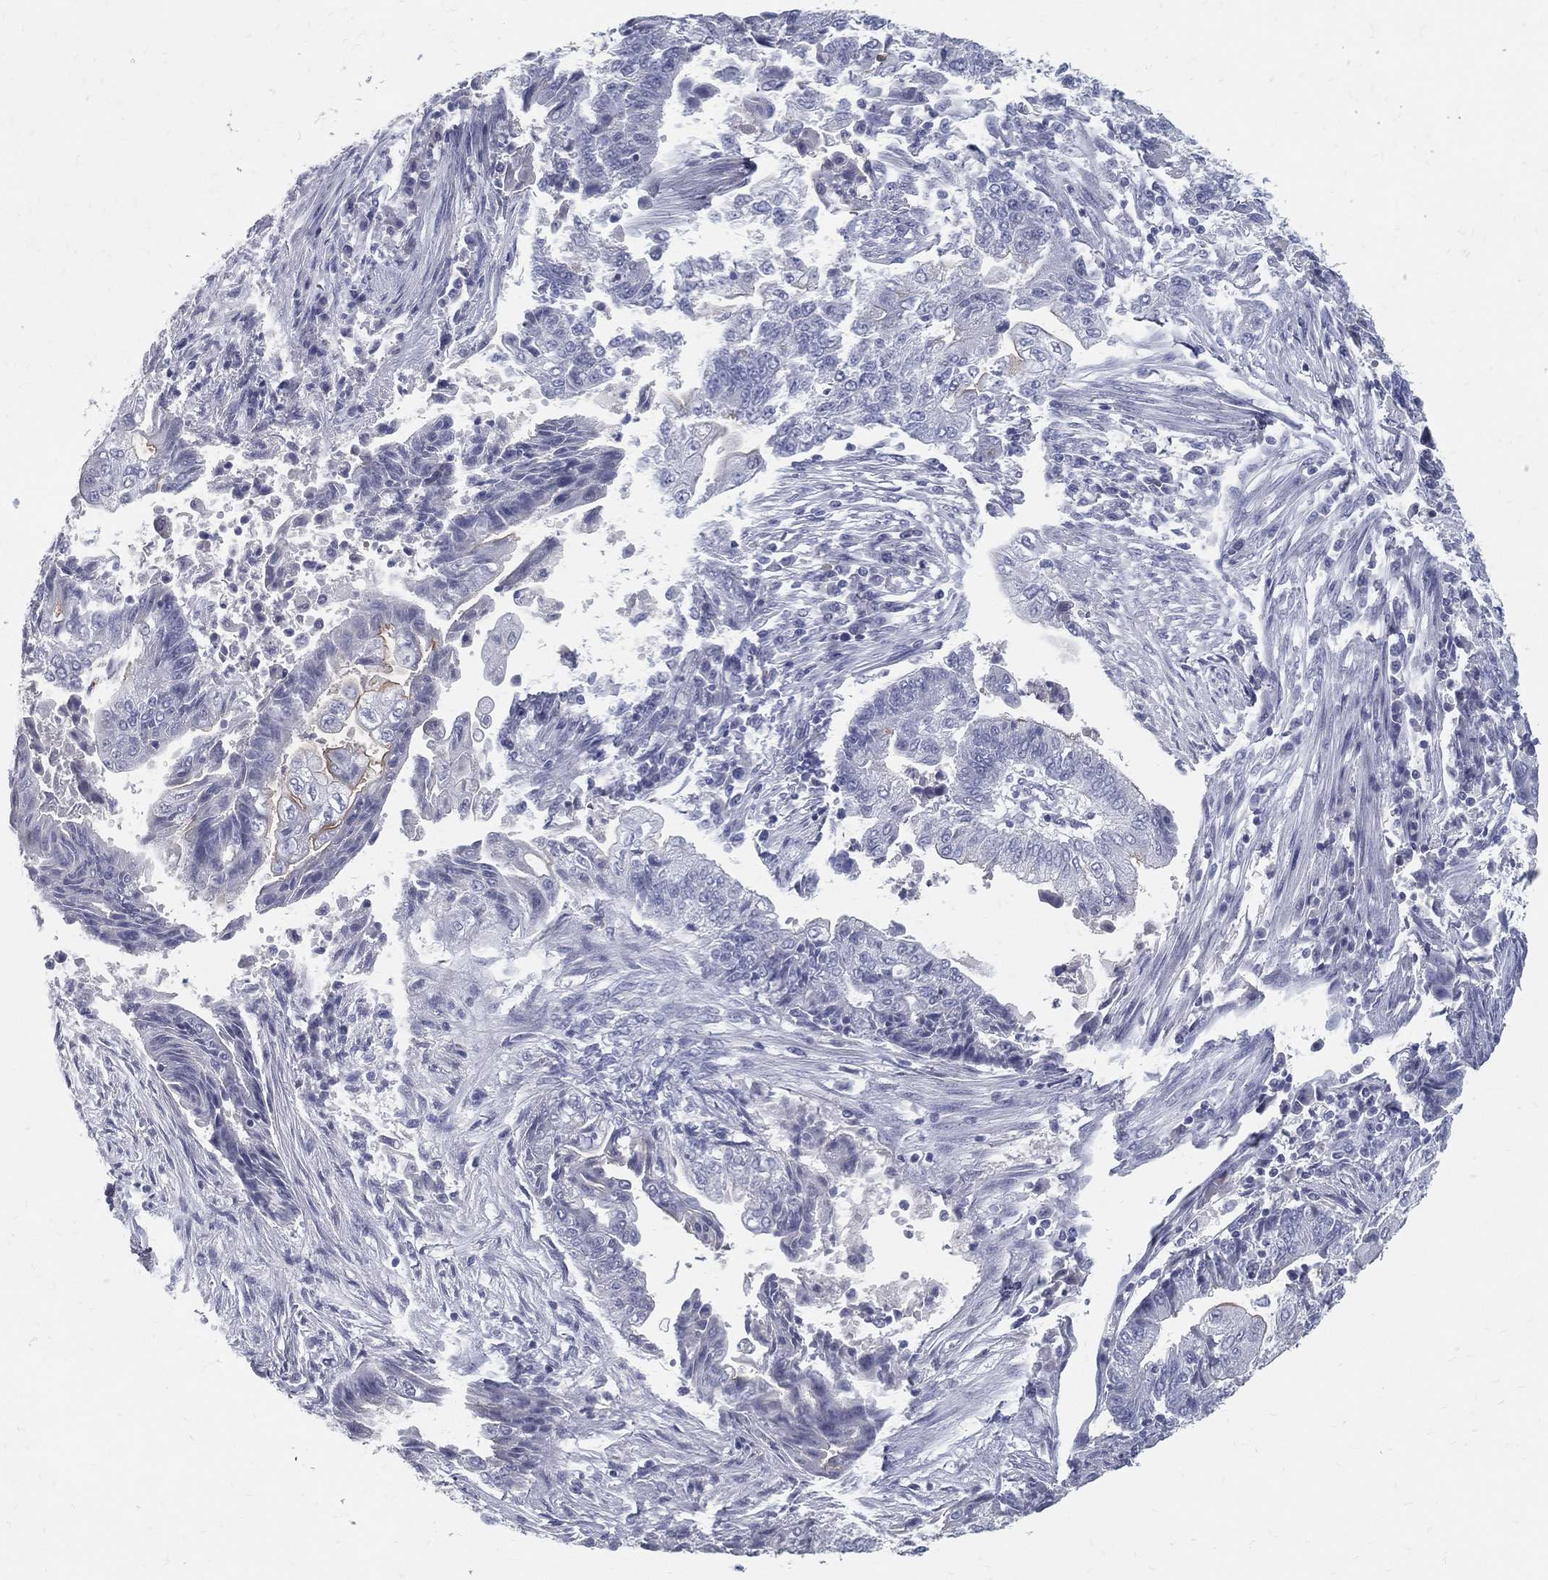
{"staining": {"intensity": "negative", "quantity": "none", "location": "none"}, "tissue": "endometrial cancer", "cell_type": "Tumor cells", "image_type": "cancer", "snomed": [{"axis": "morphology", "description": "Adenocarcinoma, NOS"}, {"axis": "topography", "description": "Uterus"}, {"axis": "topography", "description": "Endometrium"}], "caption": "The immunohistochemistry (IHC) image has no significant positivity in tumor cells of endometrial cancer tissue.", "gene": "ACE2", "patient": {"sex": "female", "age": 54}}